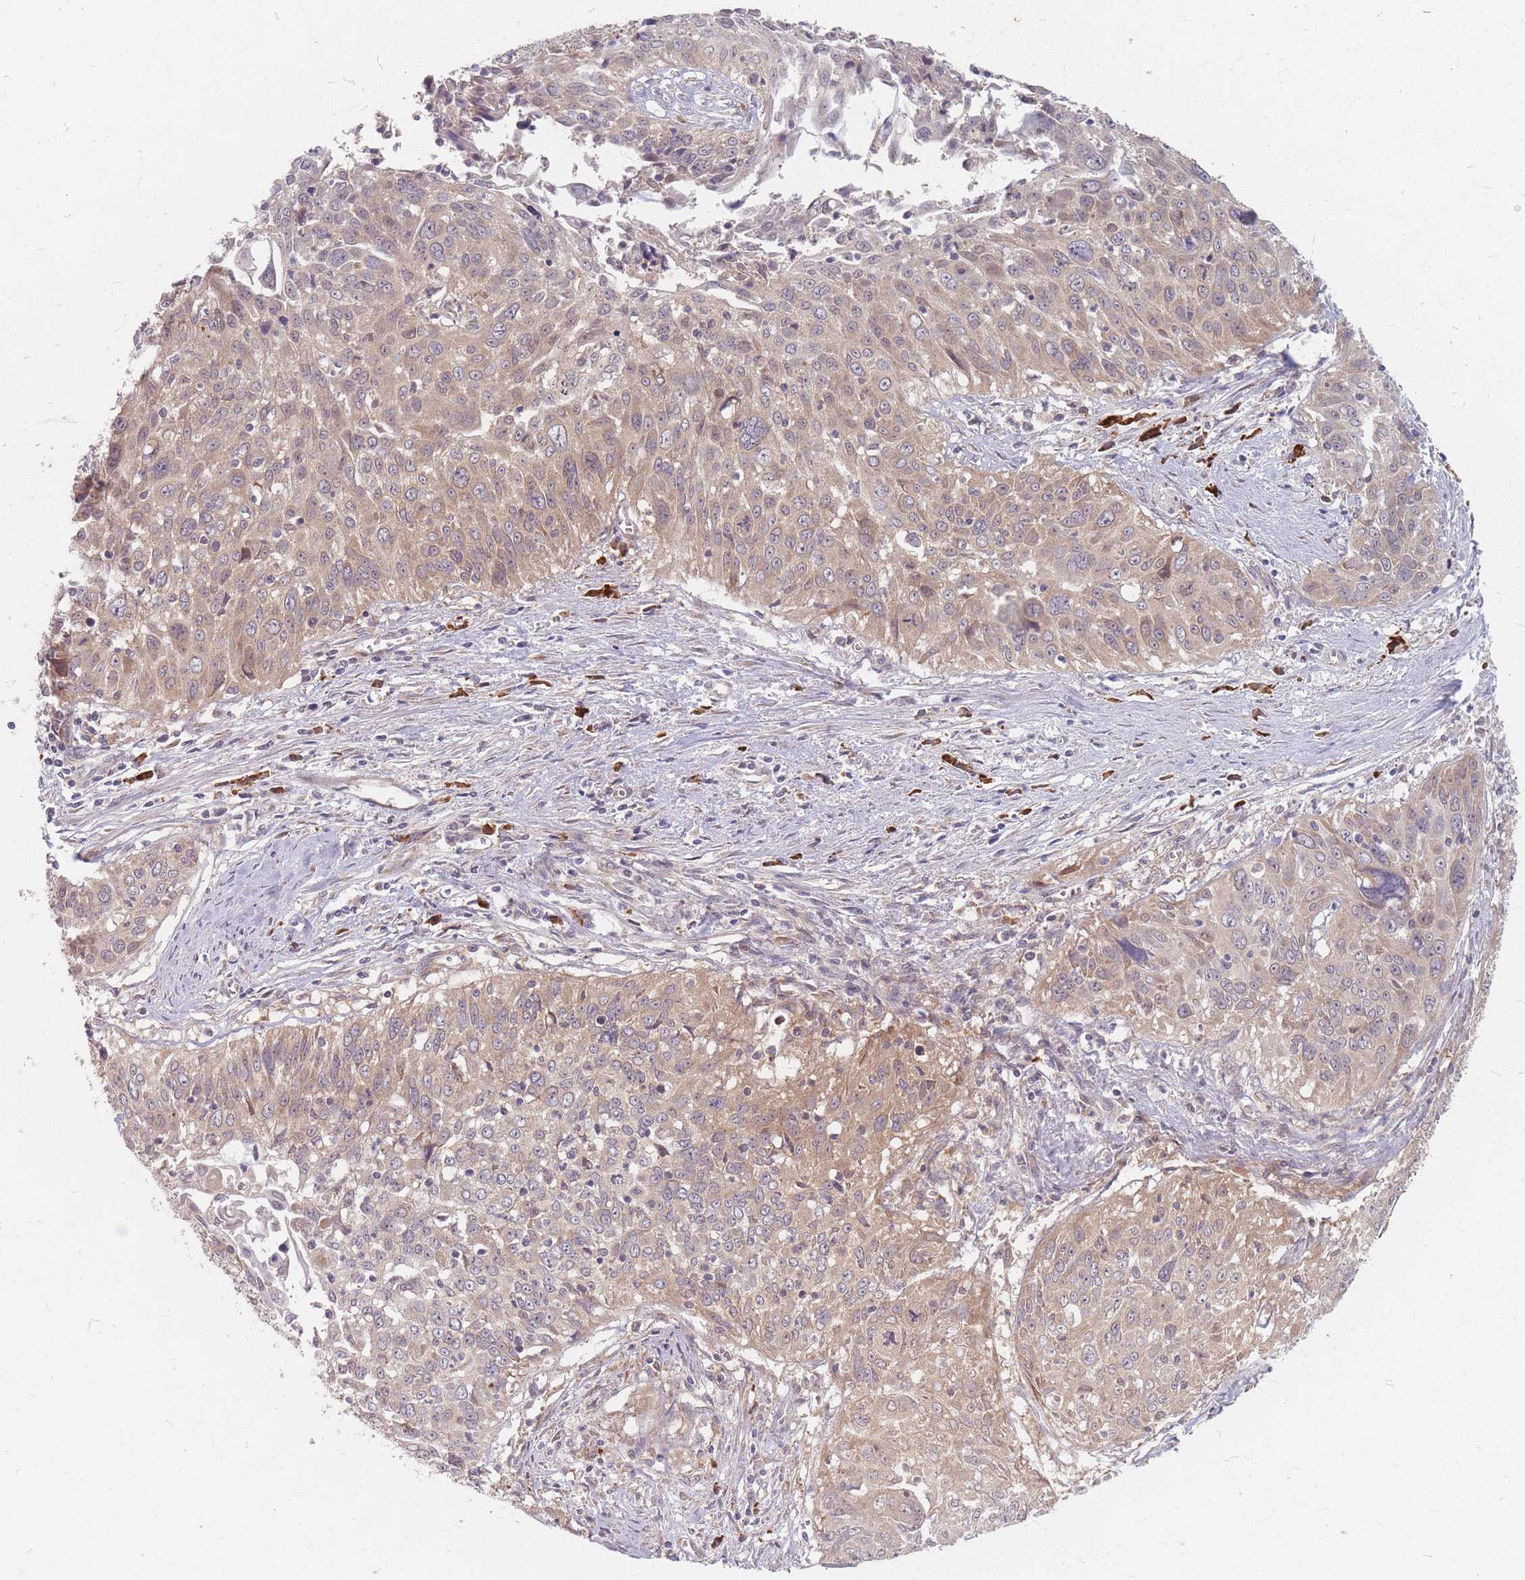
{"staining": {"intensity": "weak", "quantity": "25%-75%", "location": "cytoplasmic/membranous"}, "tissue": "cervical cancer", "cell_type": "Tumor cells", "image_type": "cancer", "snomed": [{"axis": "morphology", "description": "Squamous cell carcinoma, NOS"}, {"axis": "topography", "description": "Cervix"}], "caption": "The micrograph exhibits staining of cervical squamous cell carcinoma, revealing weak cytoplasmic/membranous protein staining (brown color) within tumor cells.", "gene": "SMIM14", "patient": {"sex": "female", "age": 55}}